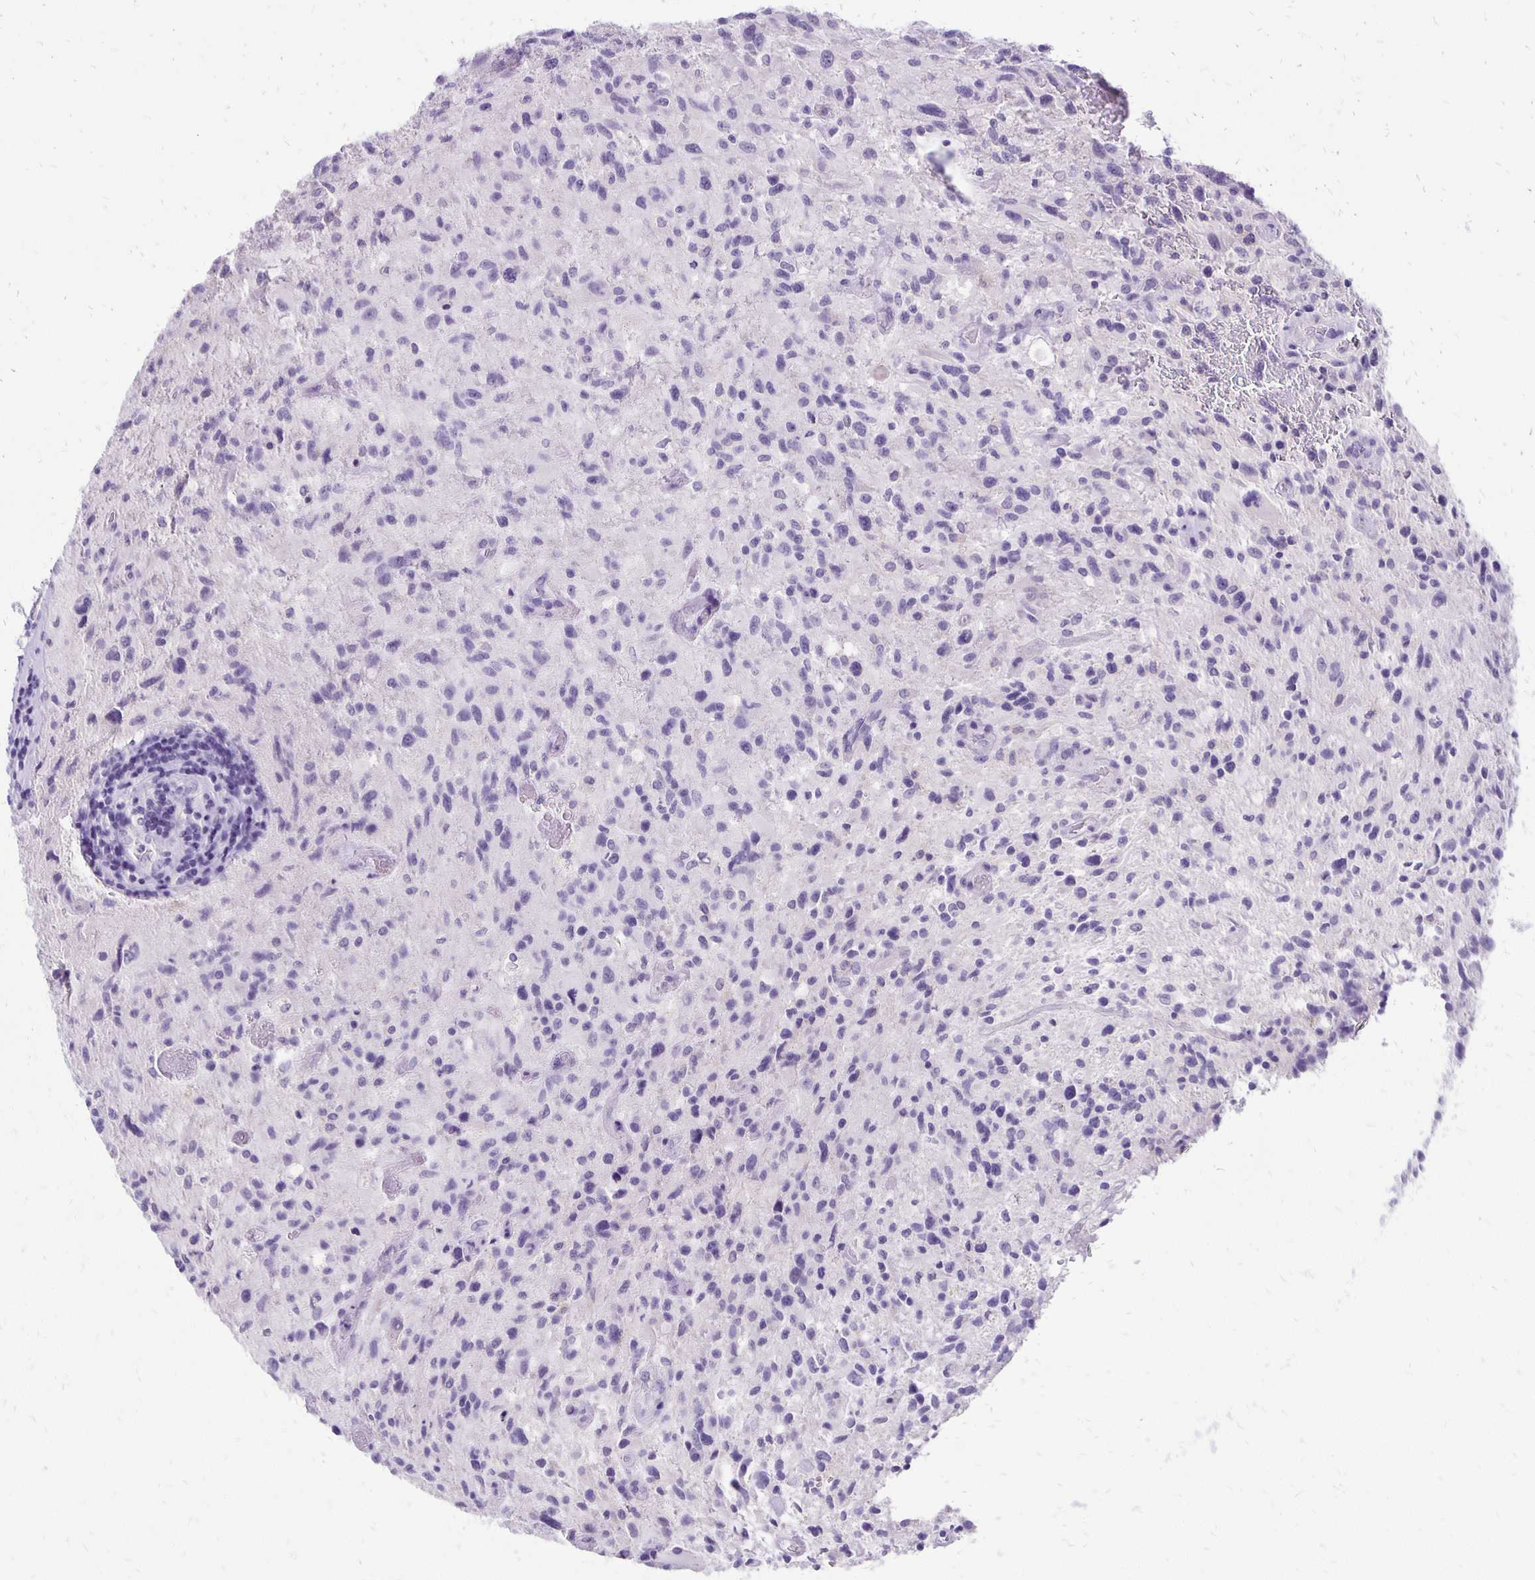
{"staining": {"intensity": "negative", "quantity": "none", "location": "none"}, "tissue": "glioma", "cell_type": "Tumor cells", "image_type": "cancer", "snomed": [{"axis": "morphology", "description": "Glioma, malignant, High grade"}, {"axis": "topography", "description": "Brain"}], "caption": "The immunohistochemistry (IHC) histopathology image has no significant positivity in tumor cells of glioma tissue.", "gene": "ANKRD45", "patient": {"sex": "male", "age": 63}}